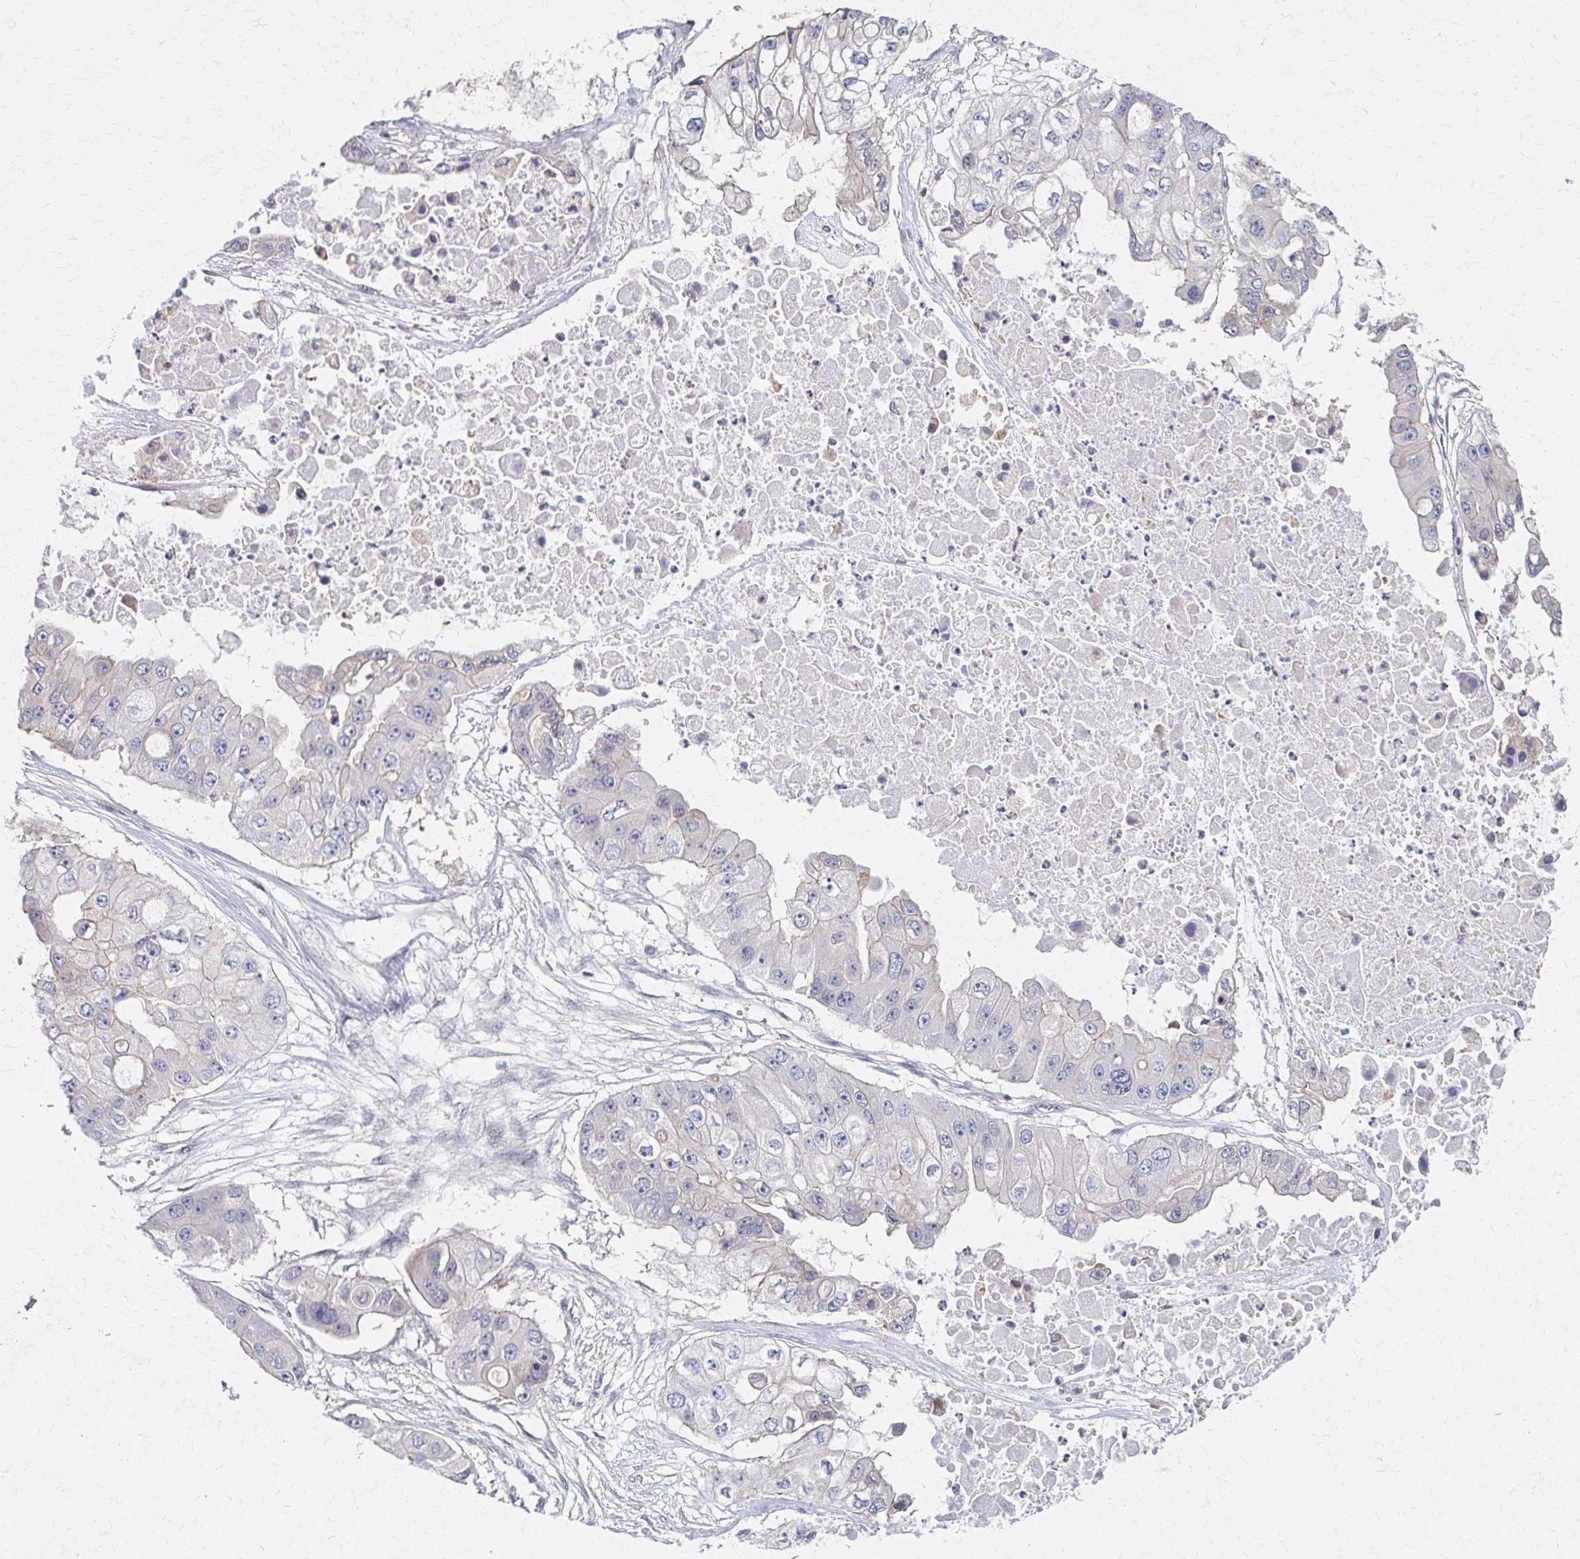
{"staining": {"intensity": "negative", "quantity": "none", "location": "none"}, "tissue": "ovarian cancer", "cell_type": "Tumor cells", "image_type": "cancer", "snomed": [{"axis": "morphology", "description": "Cystadenocarcinoma, serous, NOS"}, {"axis": "topography", "description": "Ovary"}], "caption": "Tumor cells show no significant staining in serous cystadenocarcinoma (ovarian).", "gene": "EOLA2", "patient": {"sex": "female", "age": 56}}